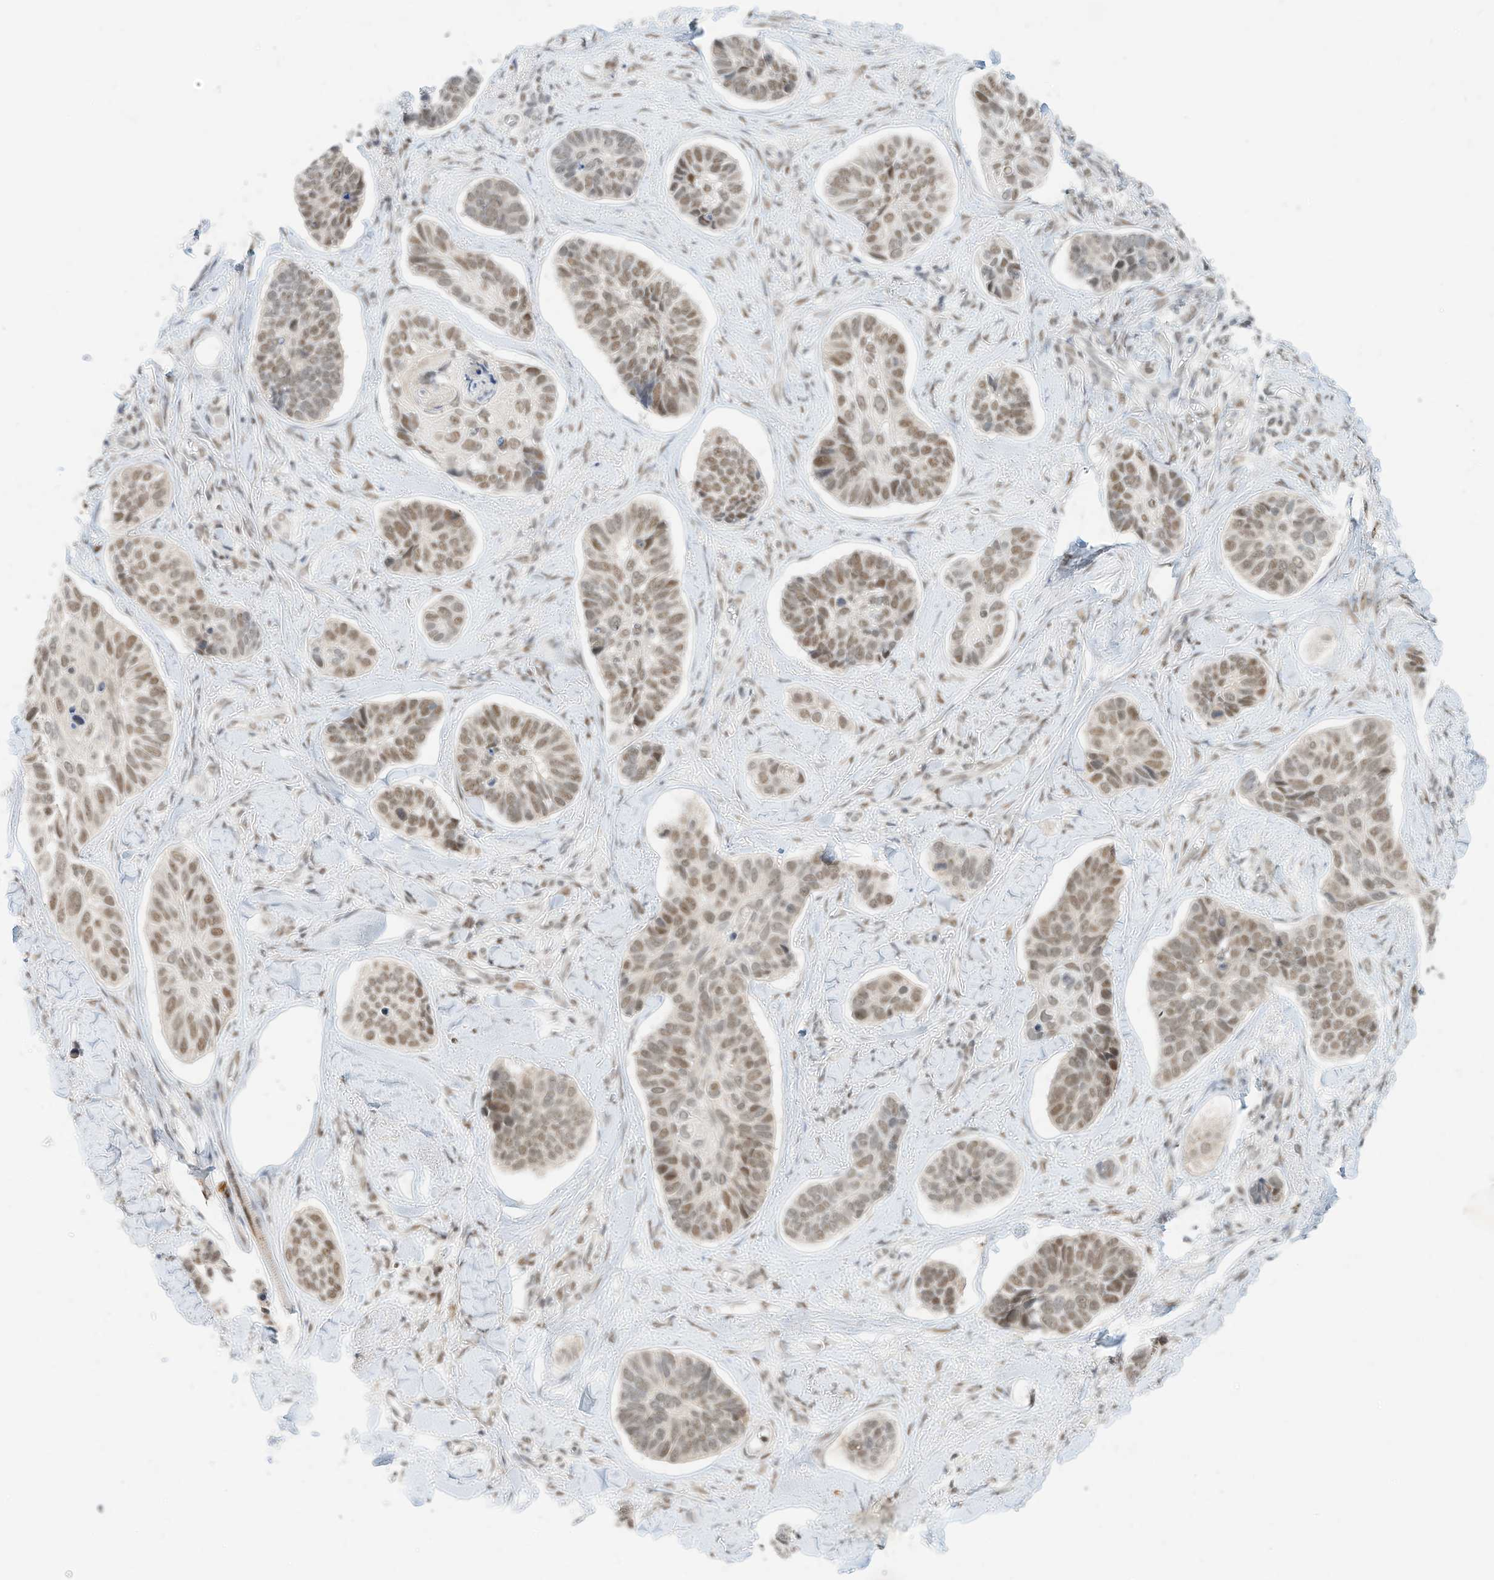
{"staining": {"intensity": "moderate", "quantity": ">75%", "location": "nuclear"}, "tissue": "skin cancer", "cell_type": "Tumor cells", "image_type": "cancer", "snomed": [{"axis": "morphology", "description": "Basal cell carcinoma"}, {"axis": "topography", "description": "Skin"}], "caption": "The immunohistochemical stain highlights moderate nuclear staining in tumor cells of skin cancer (basal cell carcinoma) tissue.", "gene": "OGT", "patient": {"sex": "male", "age": 62}}